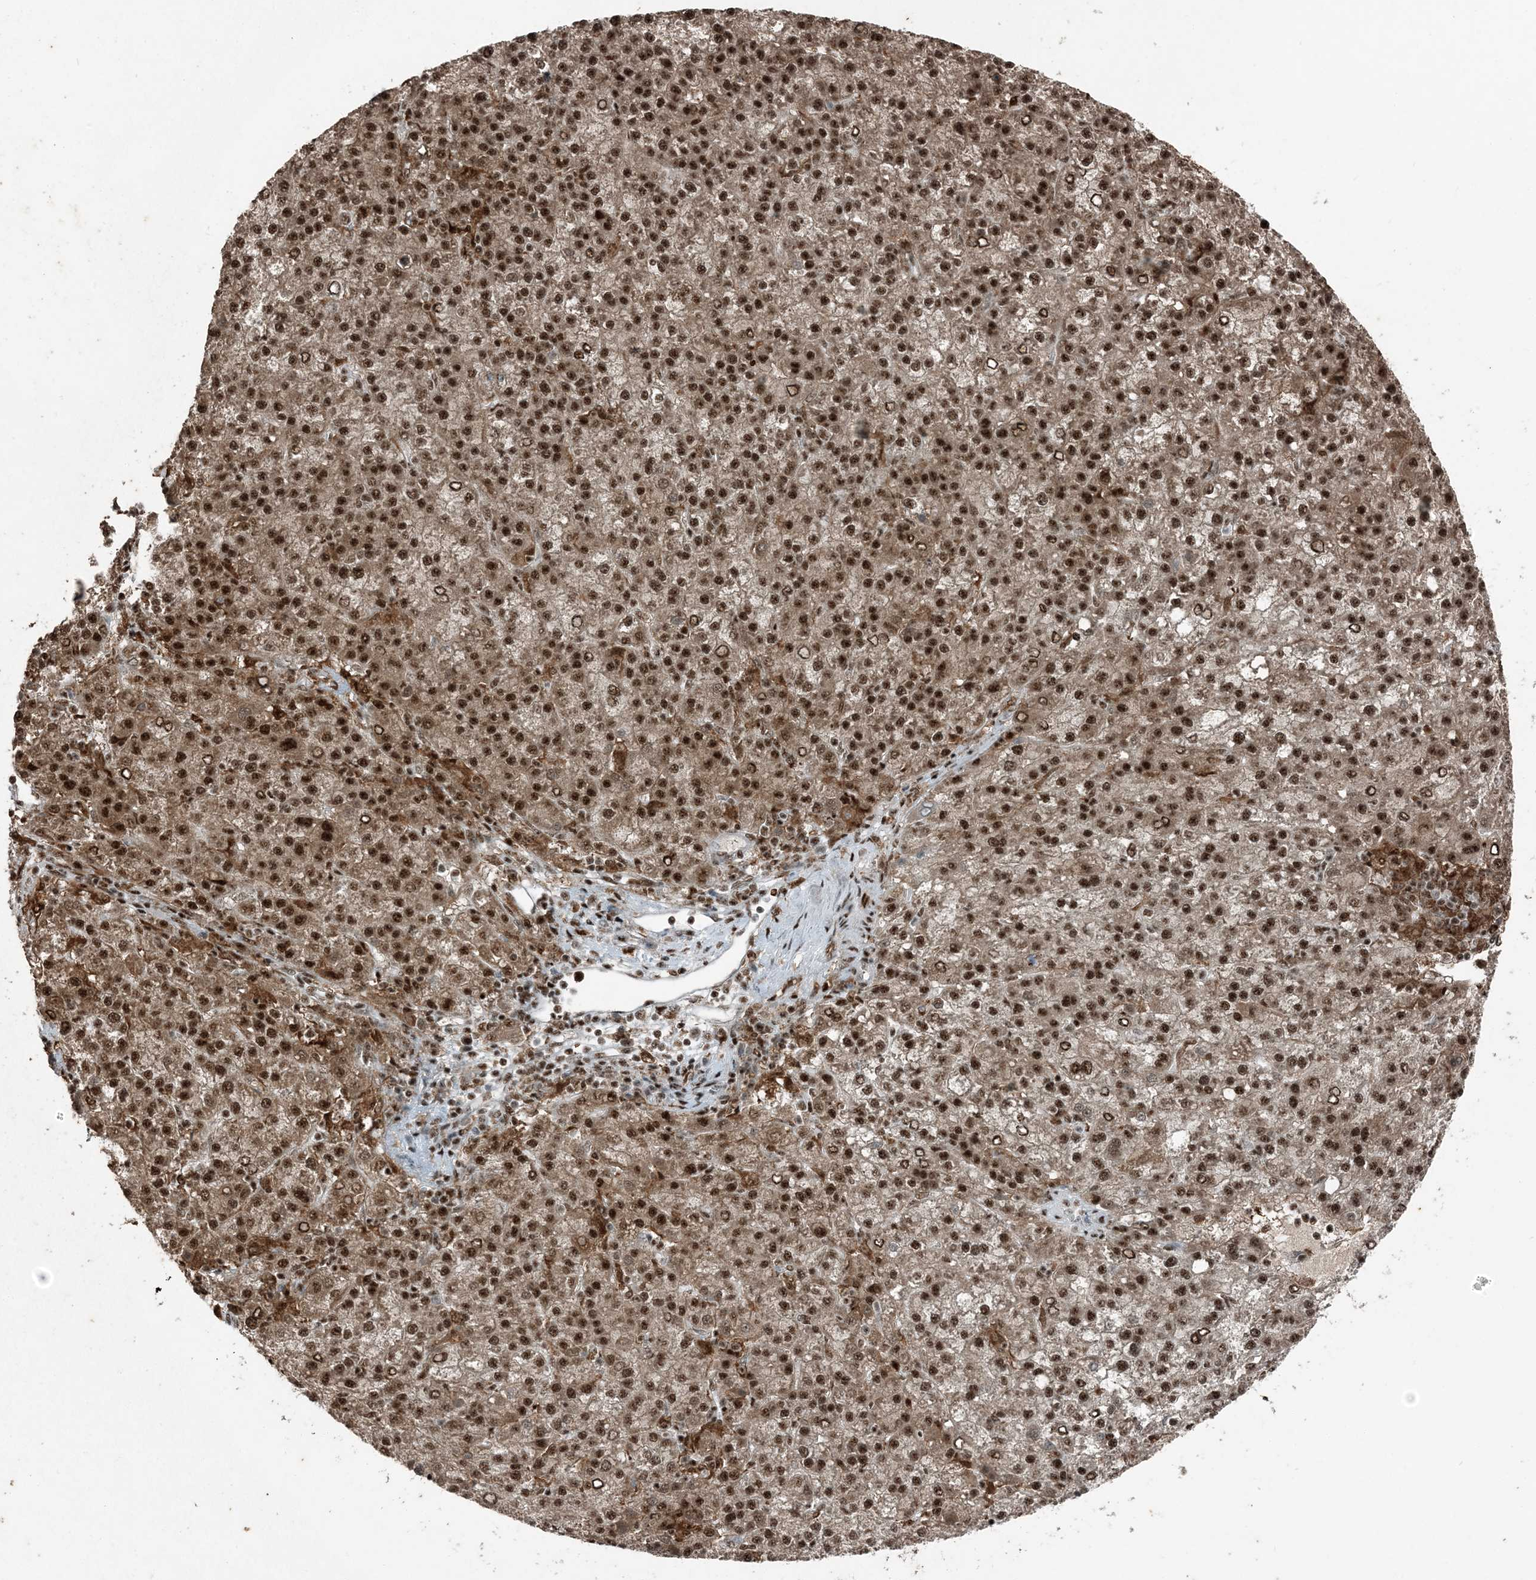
{"staining": {"intensity": "strong", "quantity": ">75%", "location": "cytoplasmic/membranous,nuclear"}, "tissue": "liver cancer", "cell_type": "Tumor cells", "image_type": "cancer", "snomed": [{"axis": "morphology", "description": "Carcinoma, Hepatocellular, NOS"}, {"axis": "topography", "description": "Liver"}], "caption": "A micrograph of liver cancer stained for a protein displays strong cytoplasmic/membranous and nuclear brown staining in tumor cells.", "gene": "TADA2B", "patient": {"sex": "female", "age": 58}}